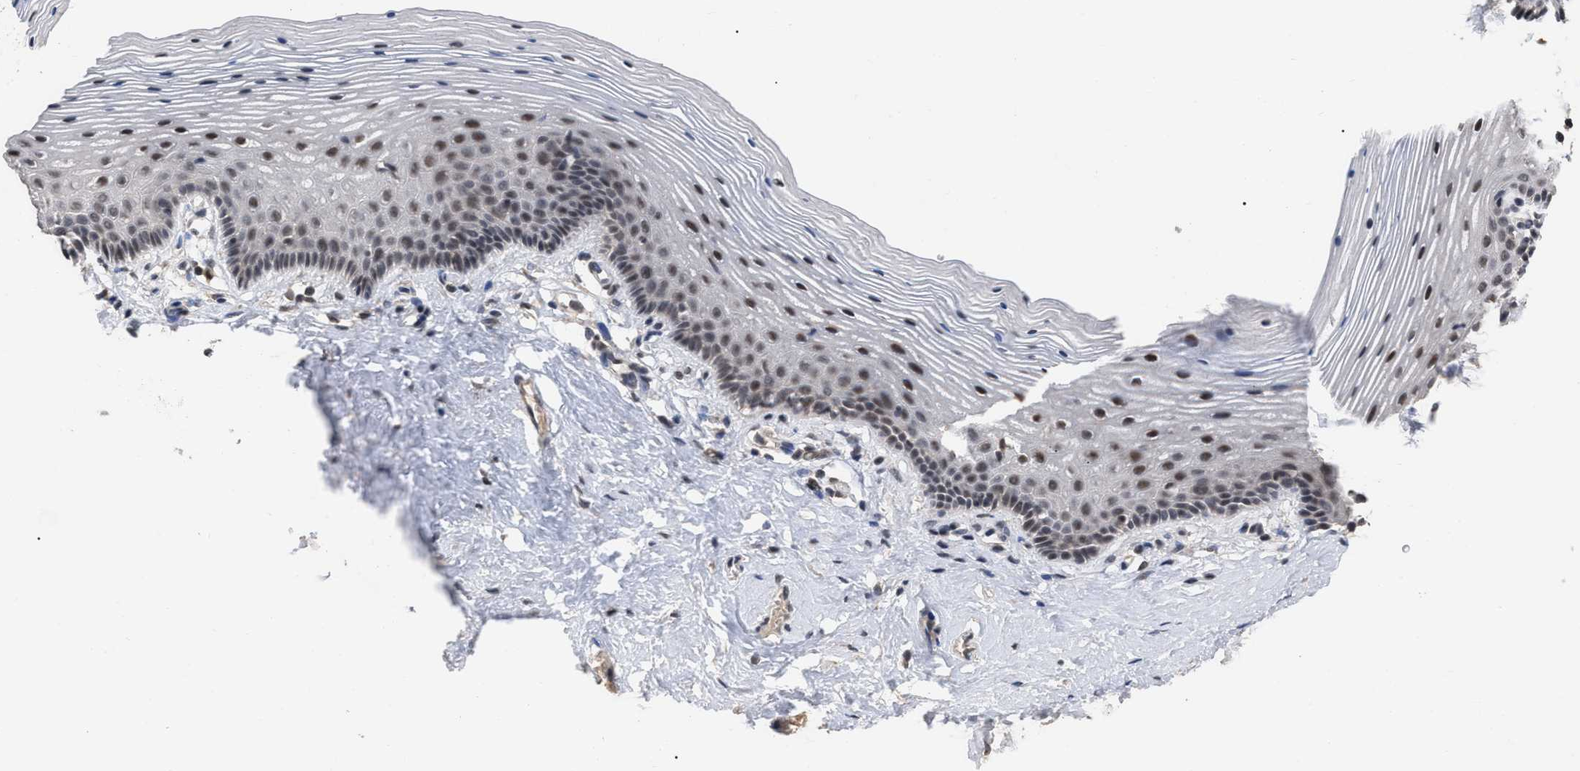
{"staining": {"intensity": "moderate", "quantity": ">75%", "location": "nuclear"}, "tissue": "vagina", "cell_type": "Squamous epithelial cells", "image_type": "normal", "snomed": [{"axis": "morphology", "description": "Normal tissue, NOS"}, {"axis": "topography", "description": "Vagina"}], "caption": "Normal vagina reveals moderate nuclear expression in approximately >75% of squamous epithelial cells, visualized by immunohistochemistry. The staining was performed using DAB to visualize the protein expression in brown, while the nuclei were stained in blue with hematoxylin (Magnification: 20x).", "gene": "JAZF1", "patient": {"sex": "female", "age": 32}}